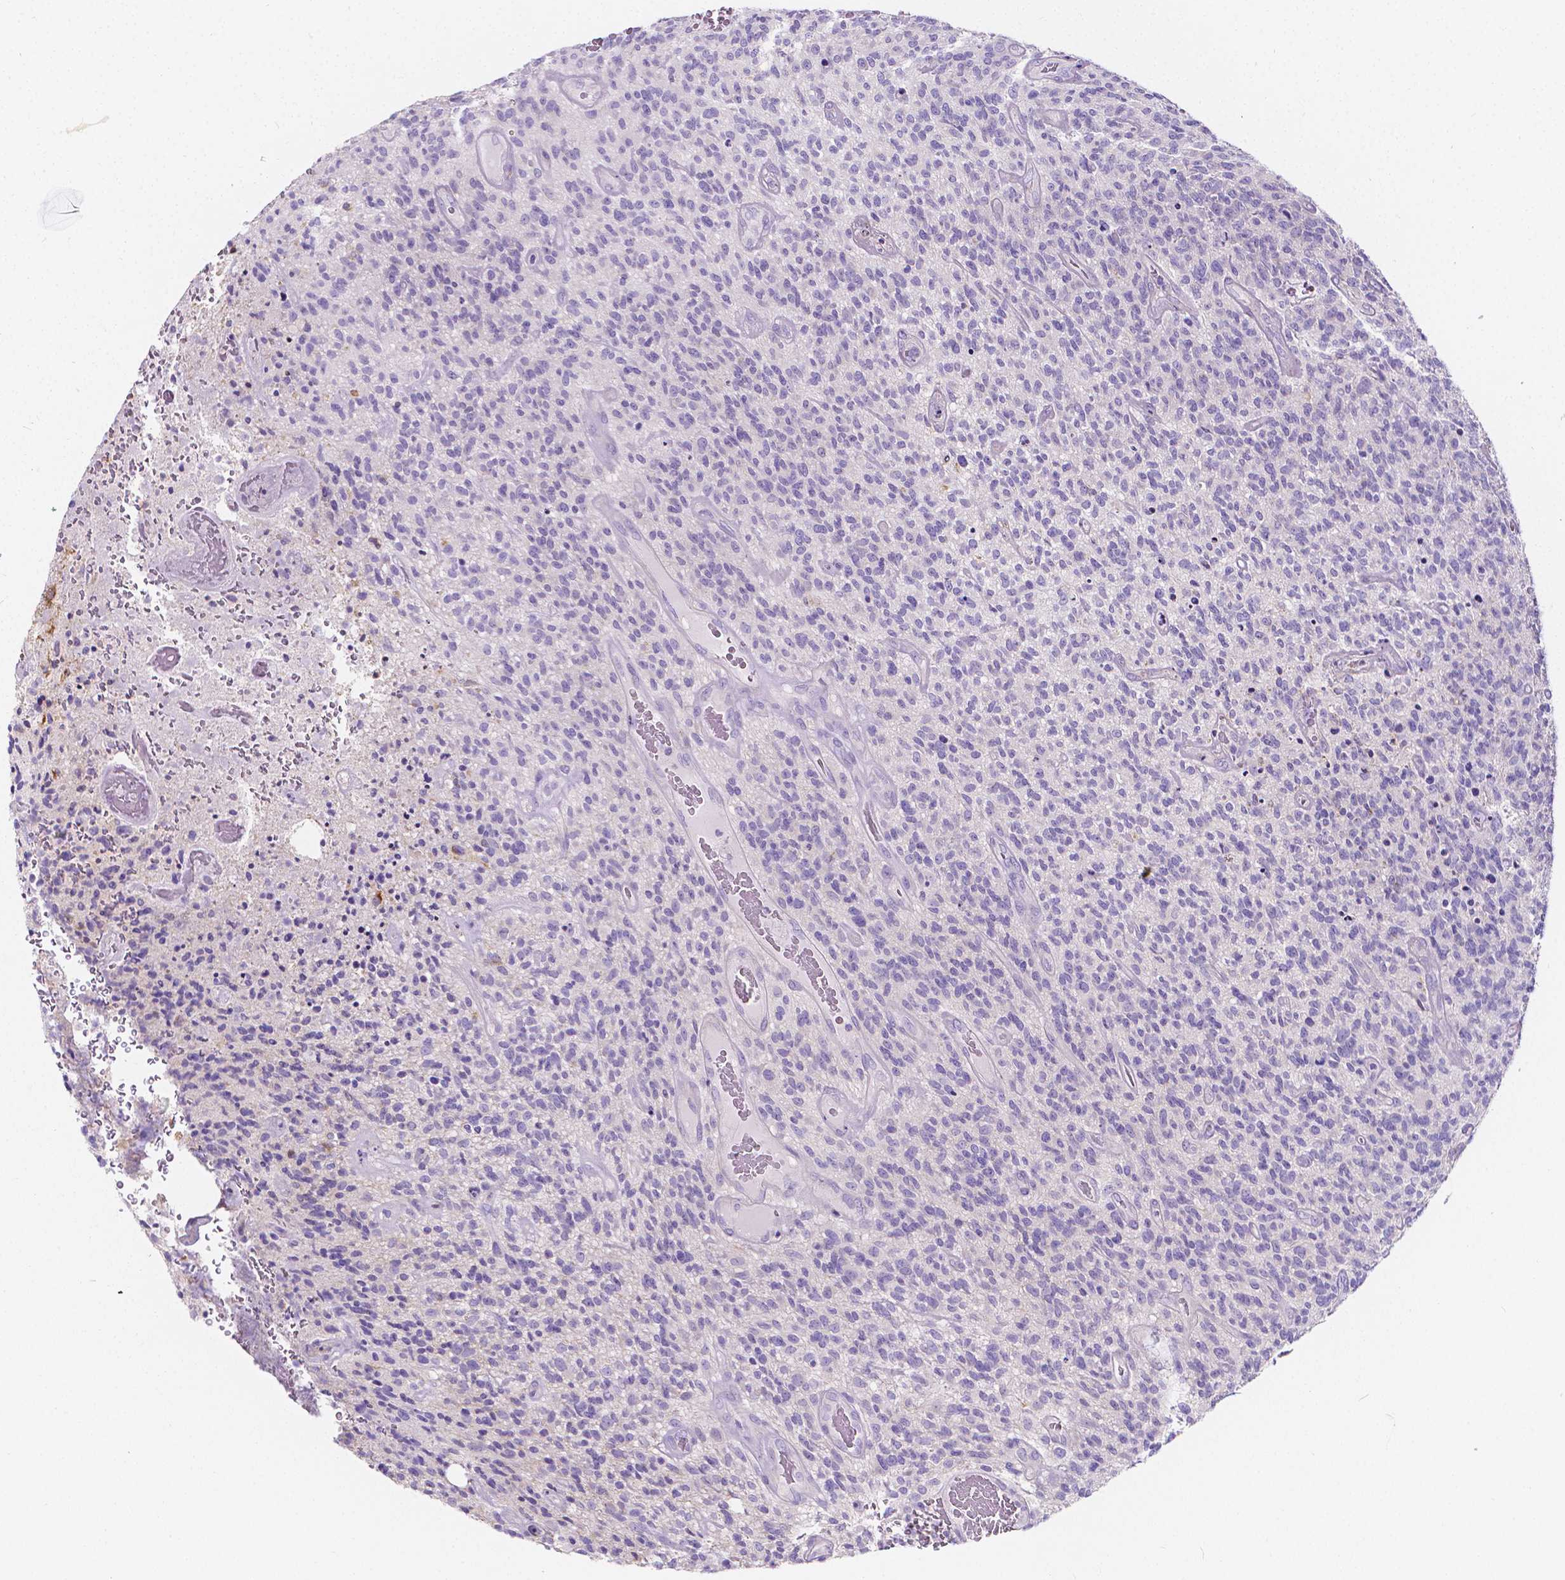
{"staining": {"intensity": "negative", "quantity": "none", "location": "none"}, "tissue": "glioma", "cell_type": "Tumor cells", "image_type": "cancer", "snomed": [{"axis": "morphology", "description": "Glioma, malignant, High grade"}, {"axis": "topography", "description": "Brain"}], "caption": "Immunohistochemistry photomicrograph of human glioma stained for a protein (brown), which exhibits no expression in tumor cells. Nuclei are stained in blue.", "gene": "CLSTN2", "patient": {"sex": "male", "age": 76}}